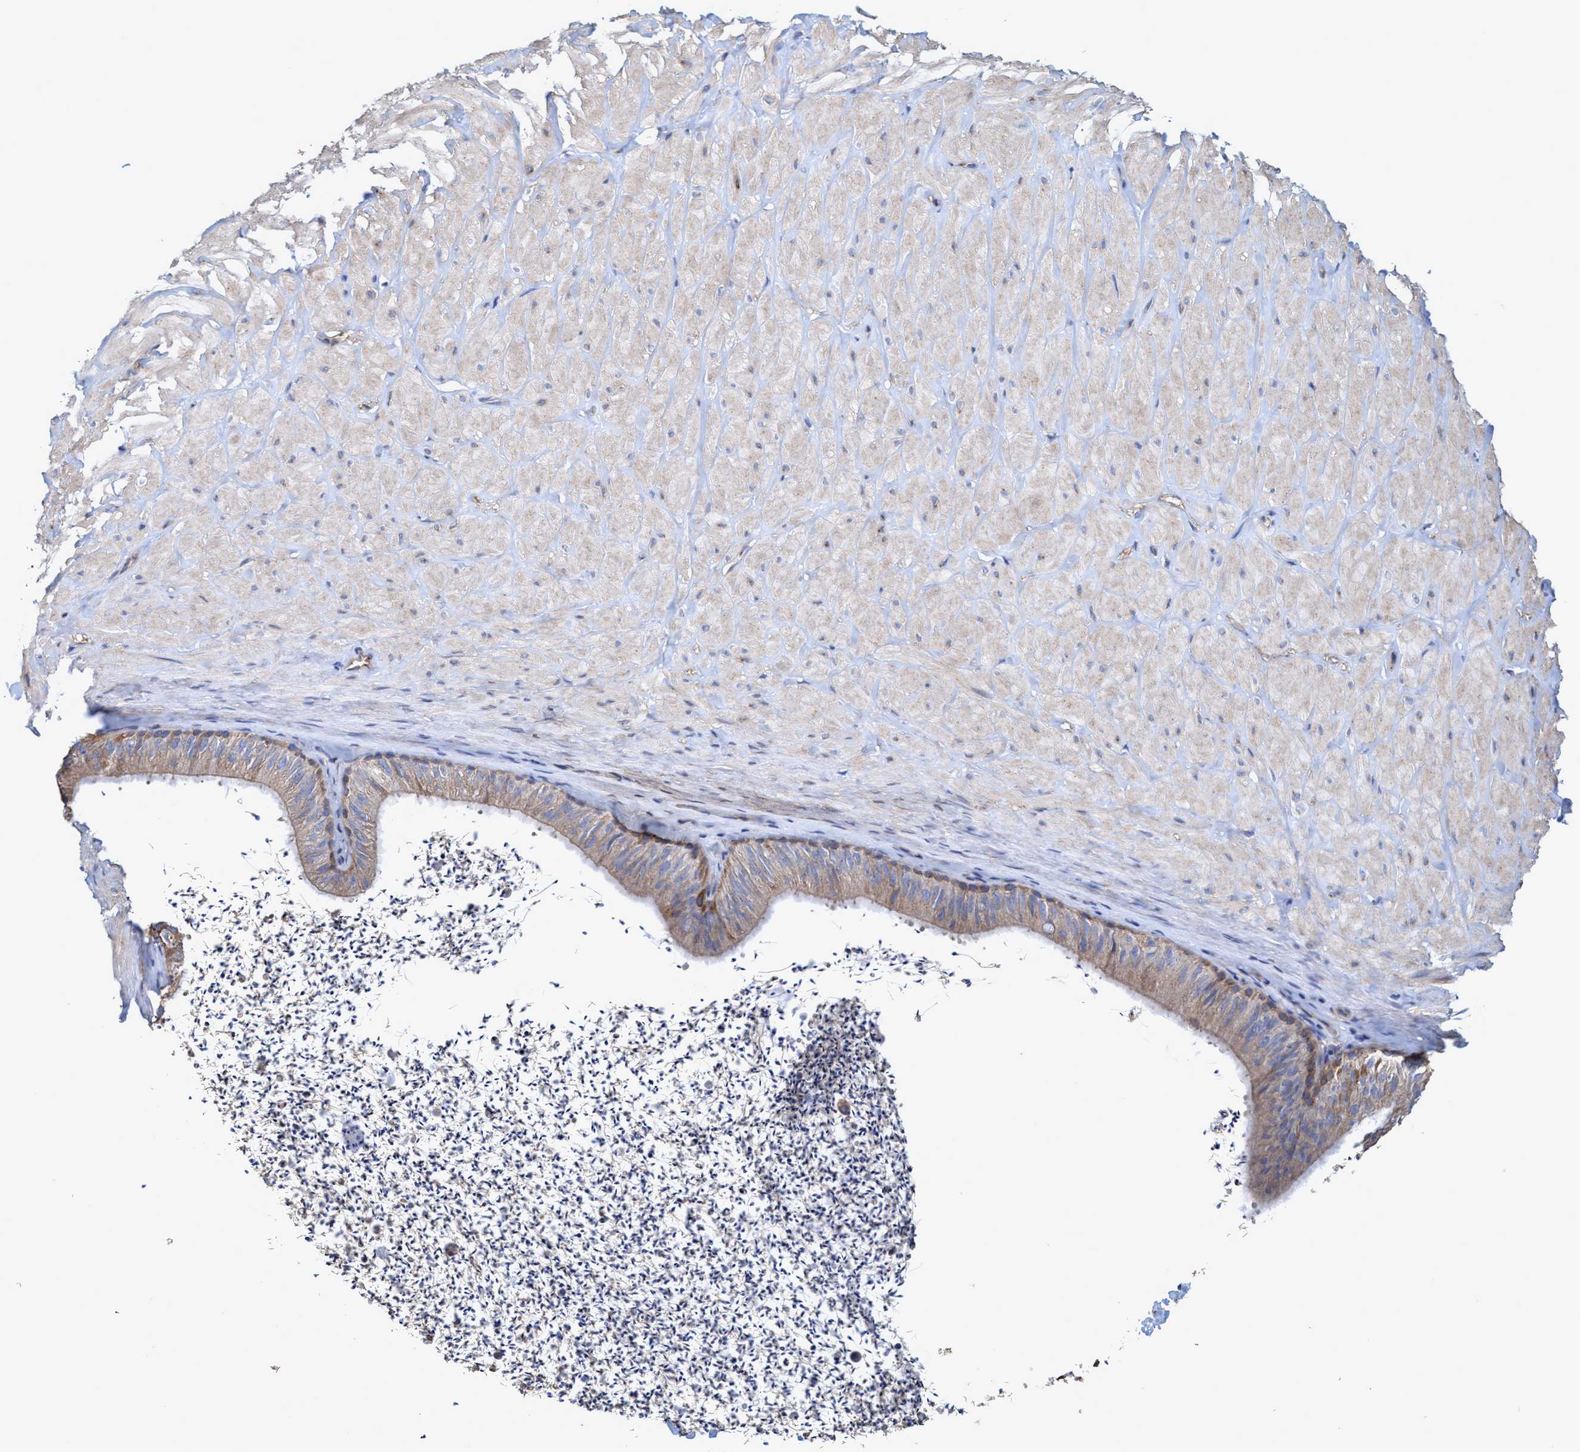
{"staining": {"intensity": "weak", "quantity": "25%-75%", "location": "cytoplasmic/membranous"}, "tissue": "adipose tissue", "cell_type": "Adipocytes", "image_type": "normal", "snomed": [{"axis": "morphology", "description": "Normal tissue, NOS"}, {"axis": "topography", "description": "Adipose tissue"}, {"axis": "topography", "description": "Vascular tissue"}, {"axis": "topography", "description": "Peripheral nerve tissue"}], "caption": "This micrograph exhibits immunohistochemistry (IHC) staining of normal adipose tissue, with low weak cytoplasmic/membranous positivity in approximately 25%-75% of adipocytes.", "gene": "BICD2", "patient": {"sex": "male", "age": 25}}